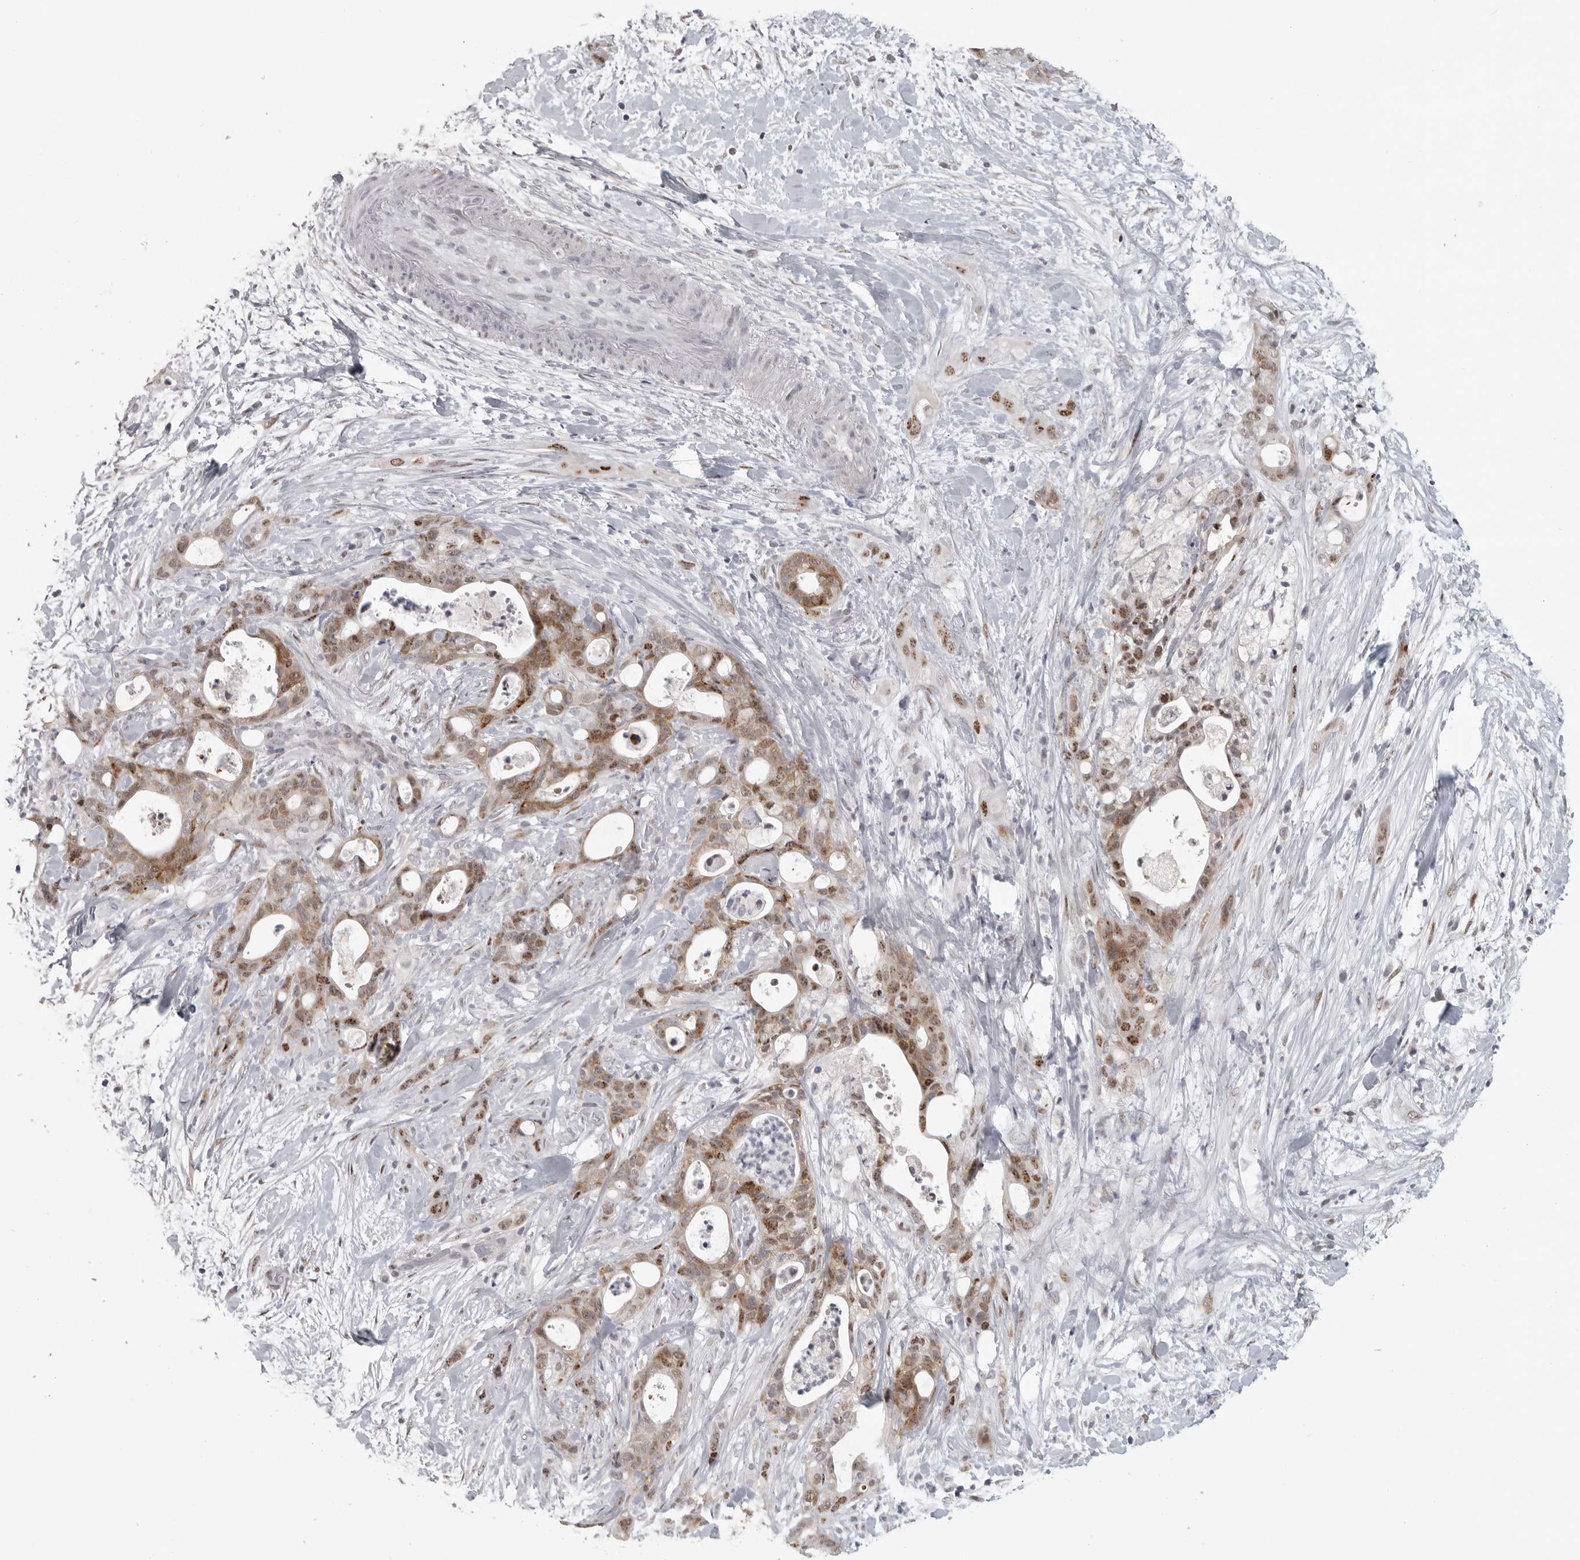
{"staining": {"intensity": "moderate", "quantity": ">75%", "location": "cytoplasmic/membranous,nuclear"}, "tissue": "pancreatic cancer", "cell_type": "Tumor cells", "image_type": "cancer", "snomed": [{"axis": "morphology", "description": "Adenocarcinoma, NOS"}, {"axis": "topography", "description": "Pancreas"}], "caption": "Immunohistochemistry (IHC) of pancreatic cancer demonstrates medium levels of moderate cytoplasmic/membranous and nuclear expression in approximately >75% of tumor cells.", "gene": "POLE2", "patient": {"sex": "male", "age": 58}}